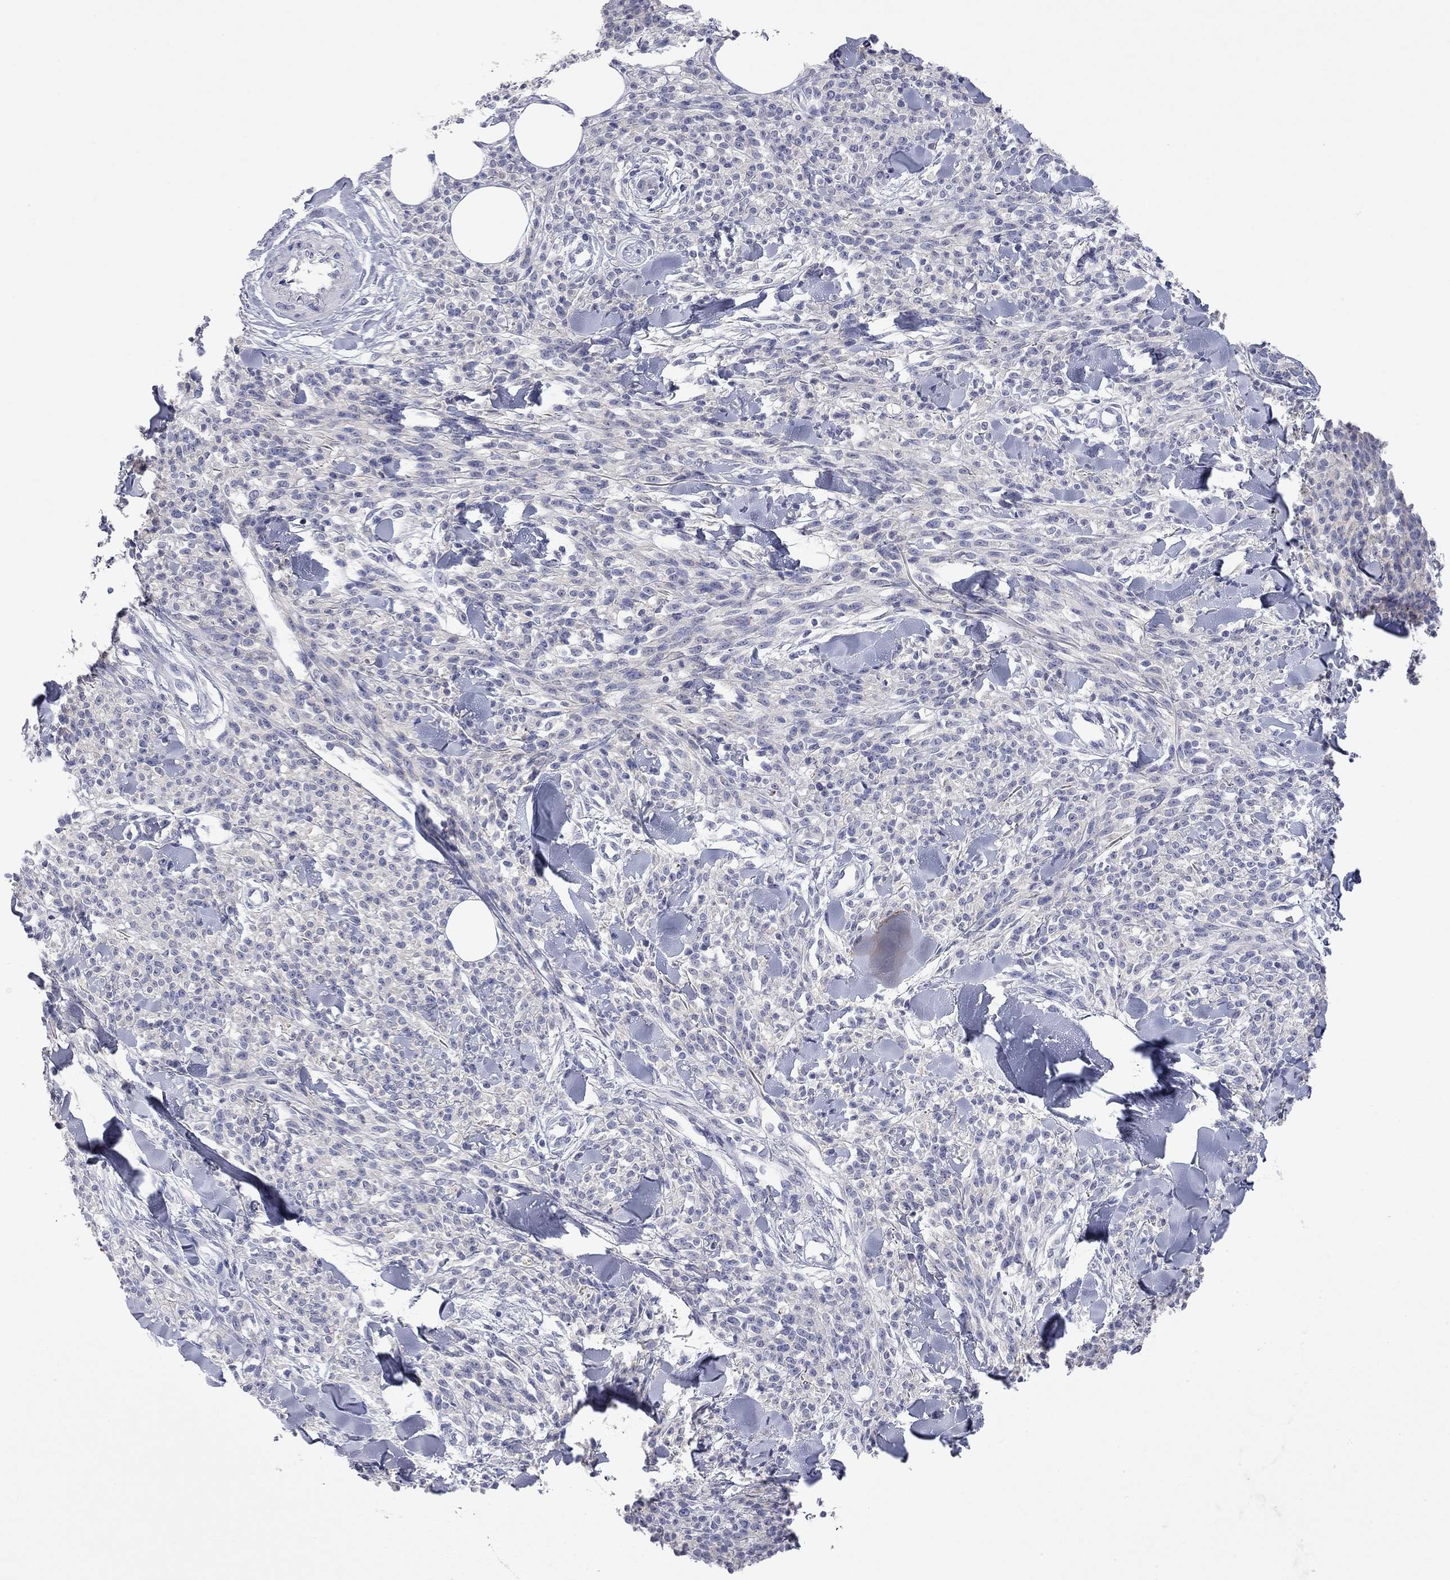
{"staining": {"intensity": "negative", "quantity": "none", "location": "none"}, "tissue": "melanoma", "cell_type": "Tumor cells", "image_type": "cancer", "snomed": [{"axis": "morphology", "description": "Malignant melanoma, NOS"}, {"axis": "topography", "description": "Skin"}, {"axis": "topography", "description": "Skin of trunk"}], "caption": "This is a micrograph of IHC staining of malignant melanoma, which shows no staining in tumor cells.", "gene": "ABCB4", "patient": {"sex": "male", "age": 74}}